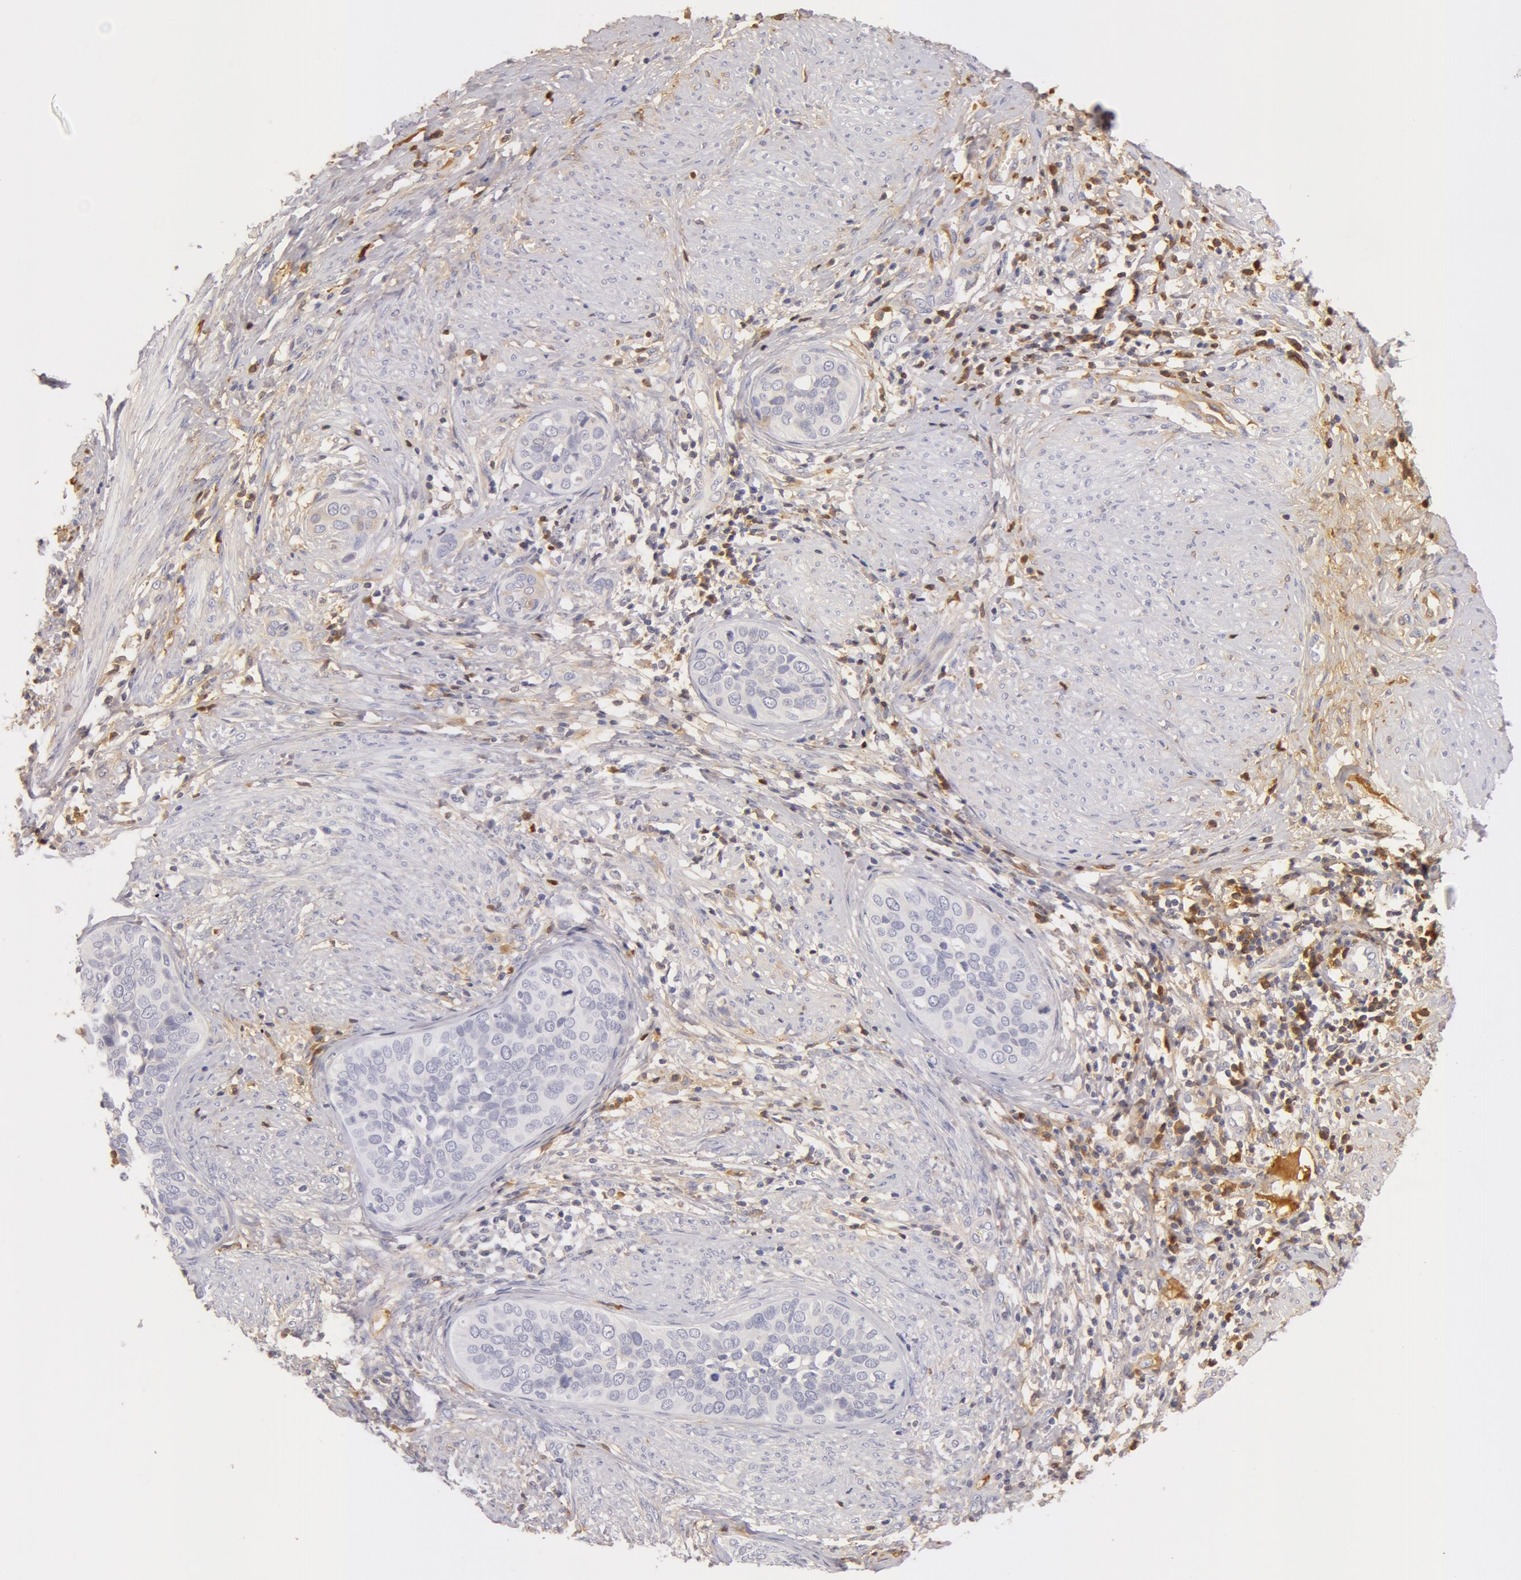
{"staining": {"intensity": "negative", "quantity": "none", "location": "none"}, "tissue": "cervical cancer", "cell_type": "Tumor cells", "image_type": "cancer", "snomed": [{"axis": "morphology", "description": "Squamous cell carcinoma, NOS"}, {"axis": "topography", "description": "Cervix"}], "caption": "Squamous cell carcinoma (cervical) was stained to show a protein in brown. There is no significant positivity in tumor cells.", "gene": "GC", "patient": {"sex": "female", "age": 31}}